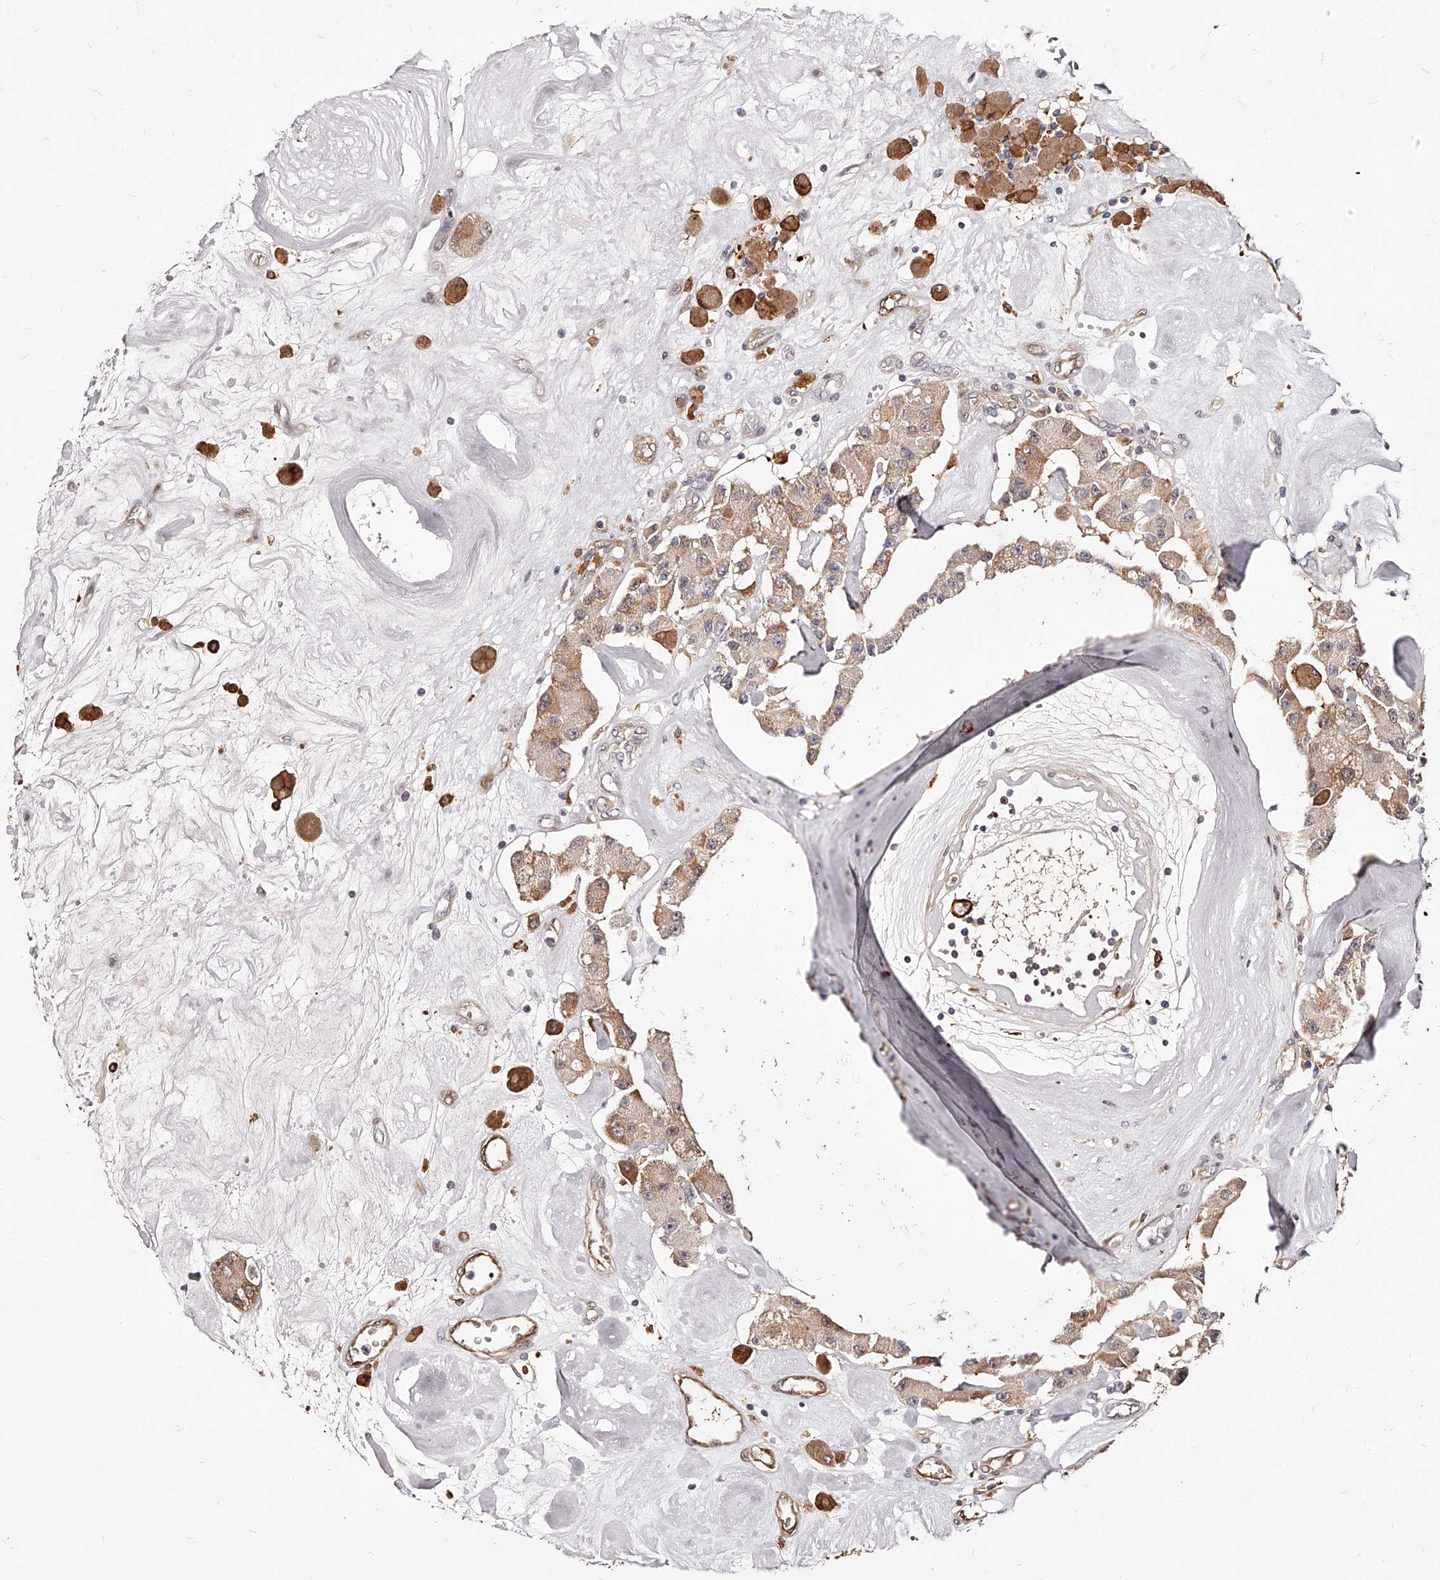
{"staining": {"intensity": "moderate", "quantity": ">75%", "location": "cytoplasmic/membranous"}, "tissue": "carcinoid", "cell_type": "Tumor cells", "image_type": "cancer", "snomed": [{"axis": "morphology", "description": "Carcinoid, malignant, NOS"}, {"axis": "topography", "description": "Pancreas"}], "caption": "A medium amount of moderate cytoplasmic/membranous positivity is present in about >75% of tumor cells in carcinoid tissue. The staining was performed using DAB to visualize the protein expression in brown, while the nuclei were stained in blue with hematoxylin (Magnification: 20x).", "gene": "LAP3", "patient": {"sex": "male", "age": 41}}